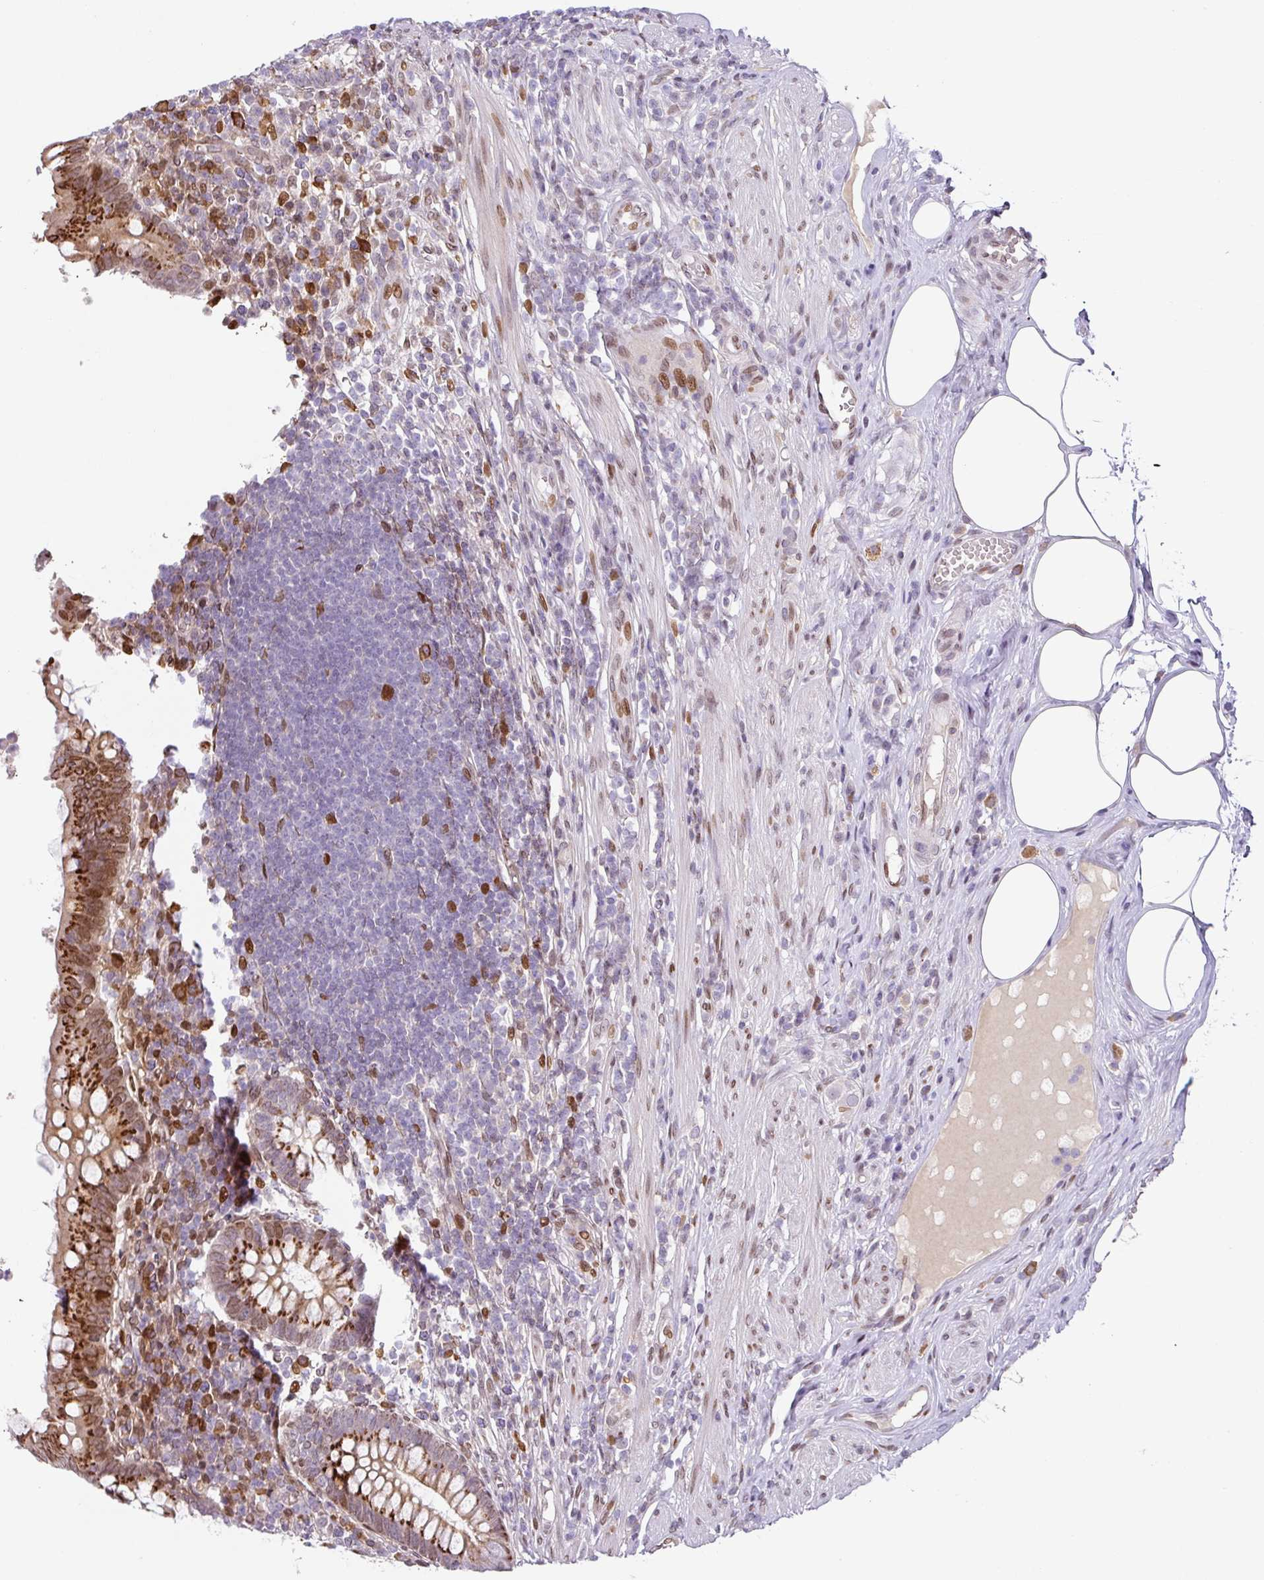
{"staining": {"intensity": "moderate", "quantity": ">75%", "location": "cytoplasmic/membranous,nuclear"}, "tissue": "appendix", "cell_type": "Glandular cells", "image_type": "normal", "snomed": [{"axis": "morphology", "description": "Normal tissue, NOS"}, {"axis": "topography", "description": "Appendix"}], "caption": "DAB (3,3'-diaminobenzidine) immunohistochemical staining of normal appendix shows moderate cytoplasmic/membranous,nuclear protein staining in about >75% of glandular cells. The staining is performed using DAB (3,3'-diaminobenzidine) brown chromogen to label protein expression. The nuclei are counter-stained blue using hematoxylin.", "gene": "PLK1", "patient": {"sex": "female", "age": 56}}